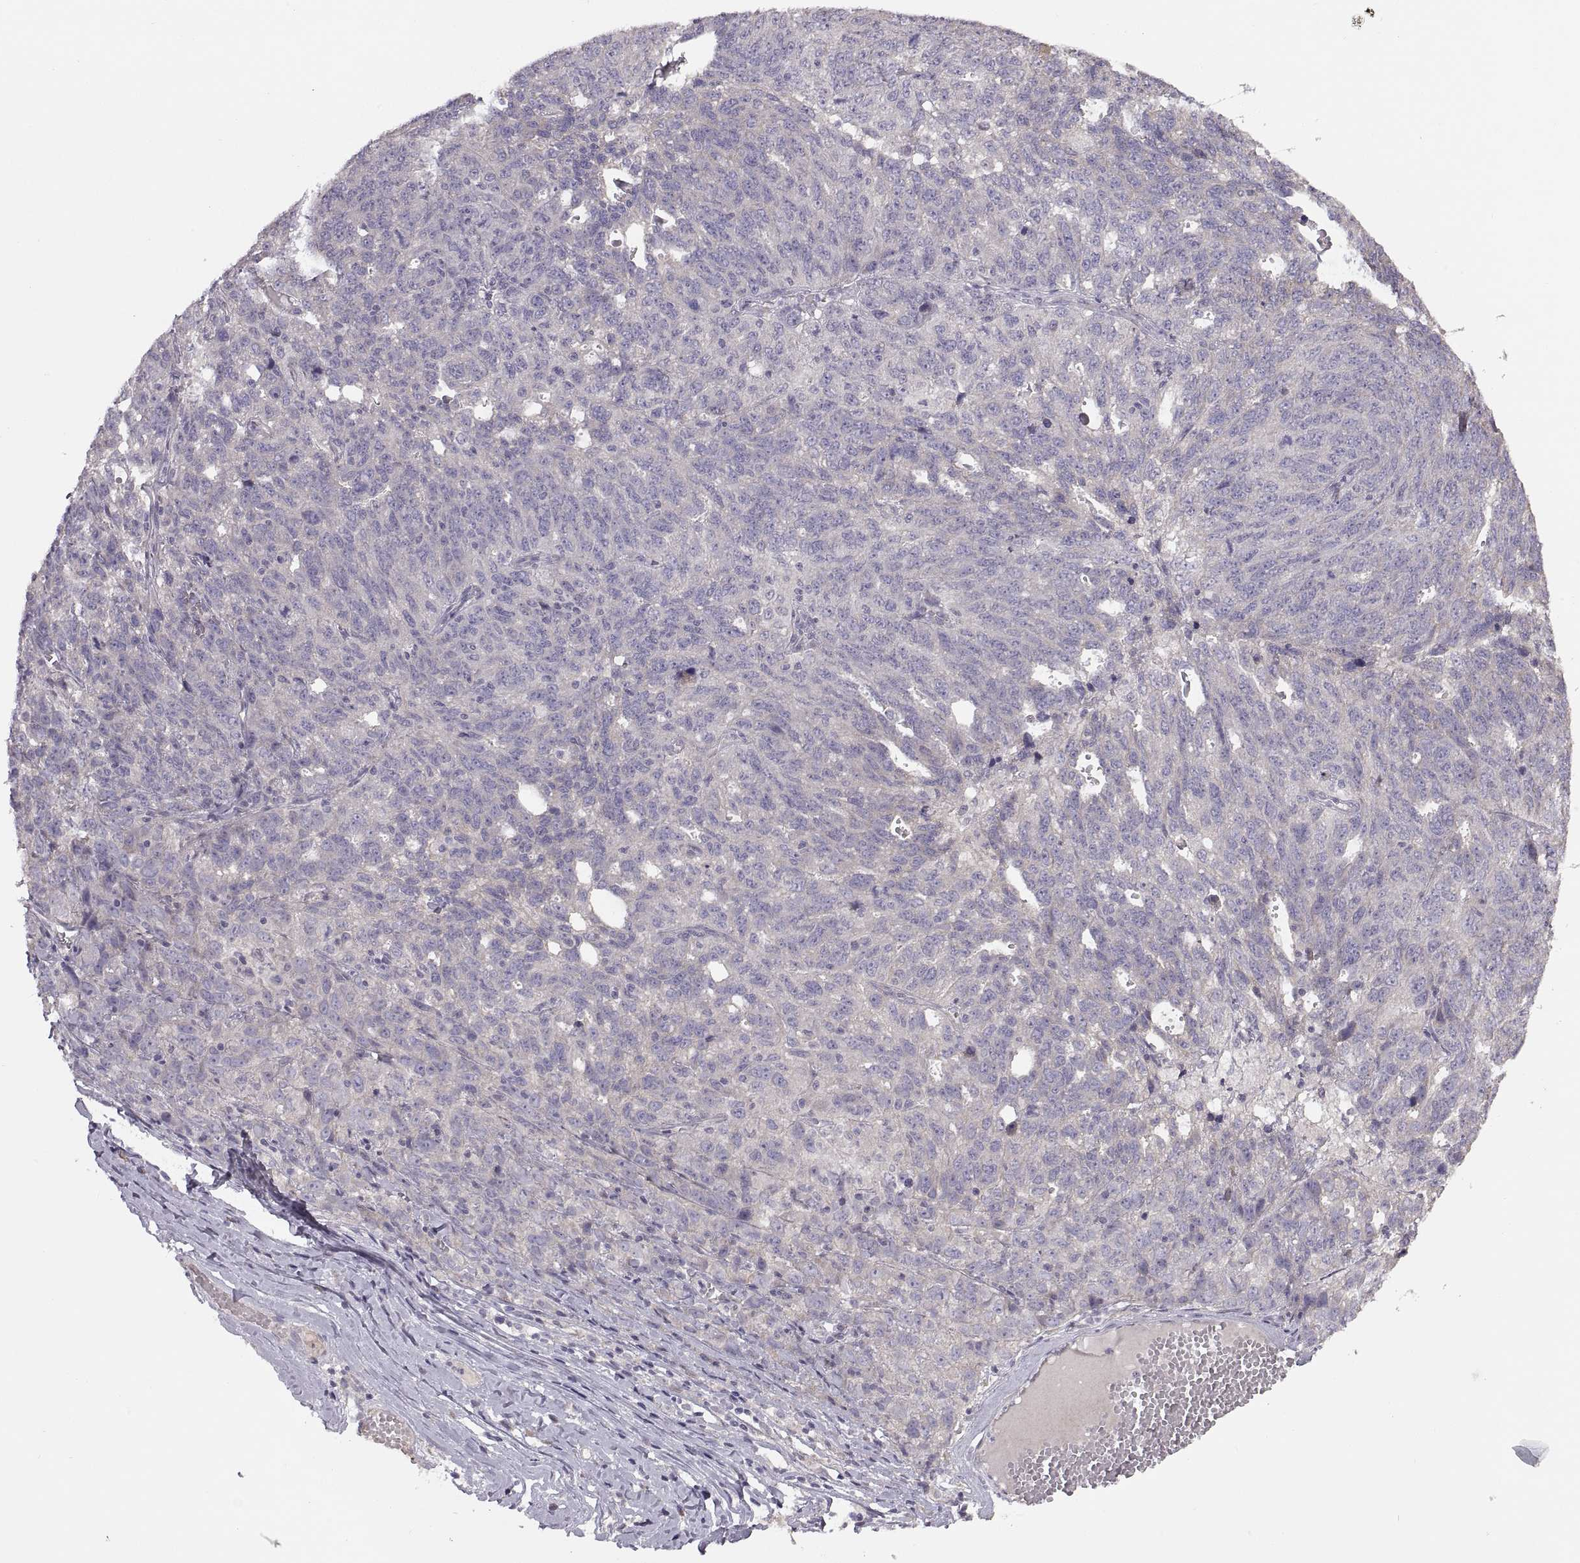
{"staining": {"intensity": "negative", "quantity": "none", "location": "none"}, "tissue": "ovarian cancer", "cell_type": "Tumor cells", "image_type": "cancer", "snomed": [{"axis": "morphology", "description": "Cystadenocarcinoma, serous, NOS"}, {"axis": "topography", "description": "Ovary"}], "caption": "A histopathology image of ovarian cancer stained for a protein shows no brown staining in tumor cells.", "gene": "ACSBG2", "patient": {"sex": "female", "age": 71}}